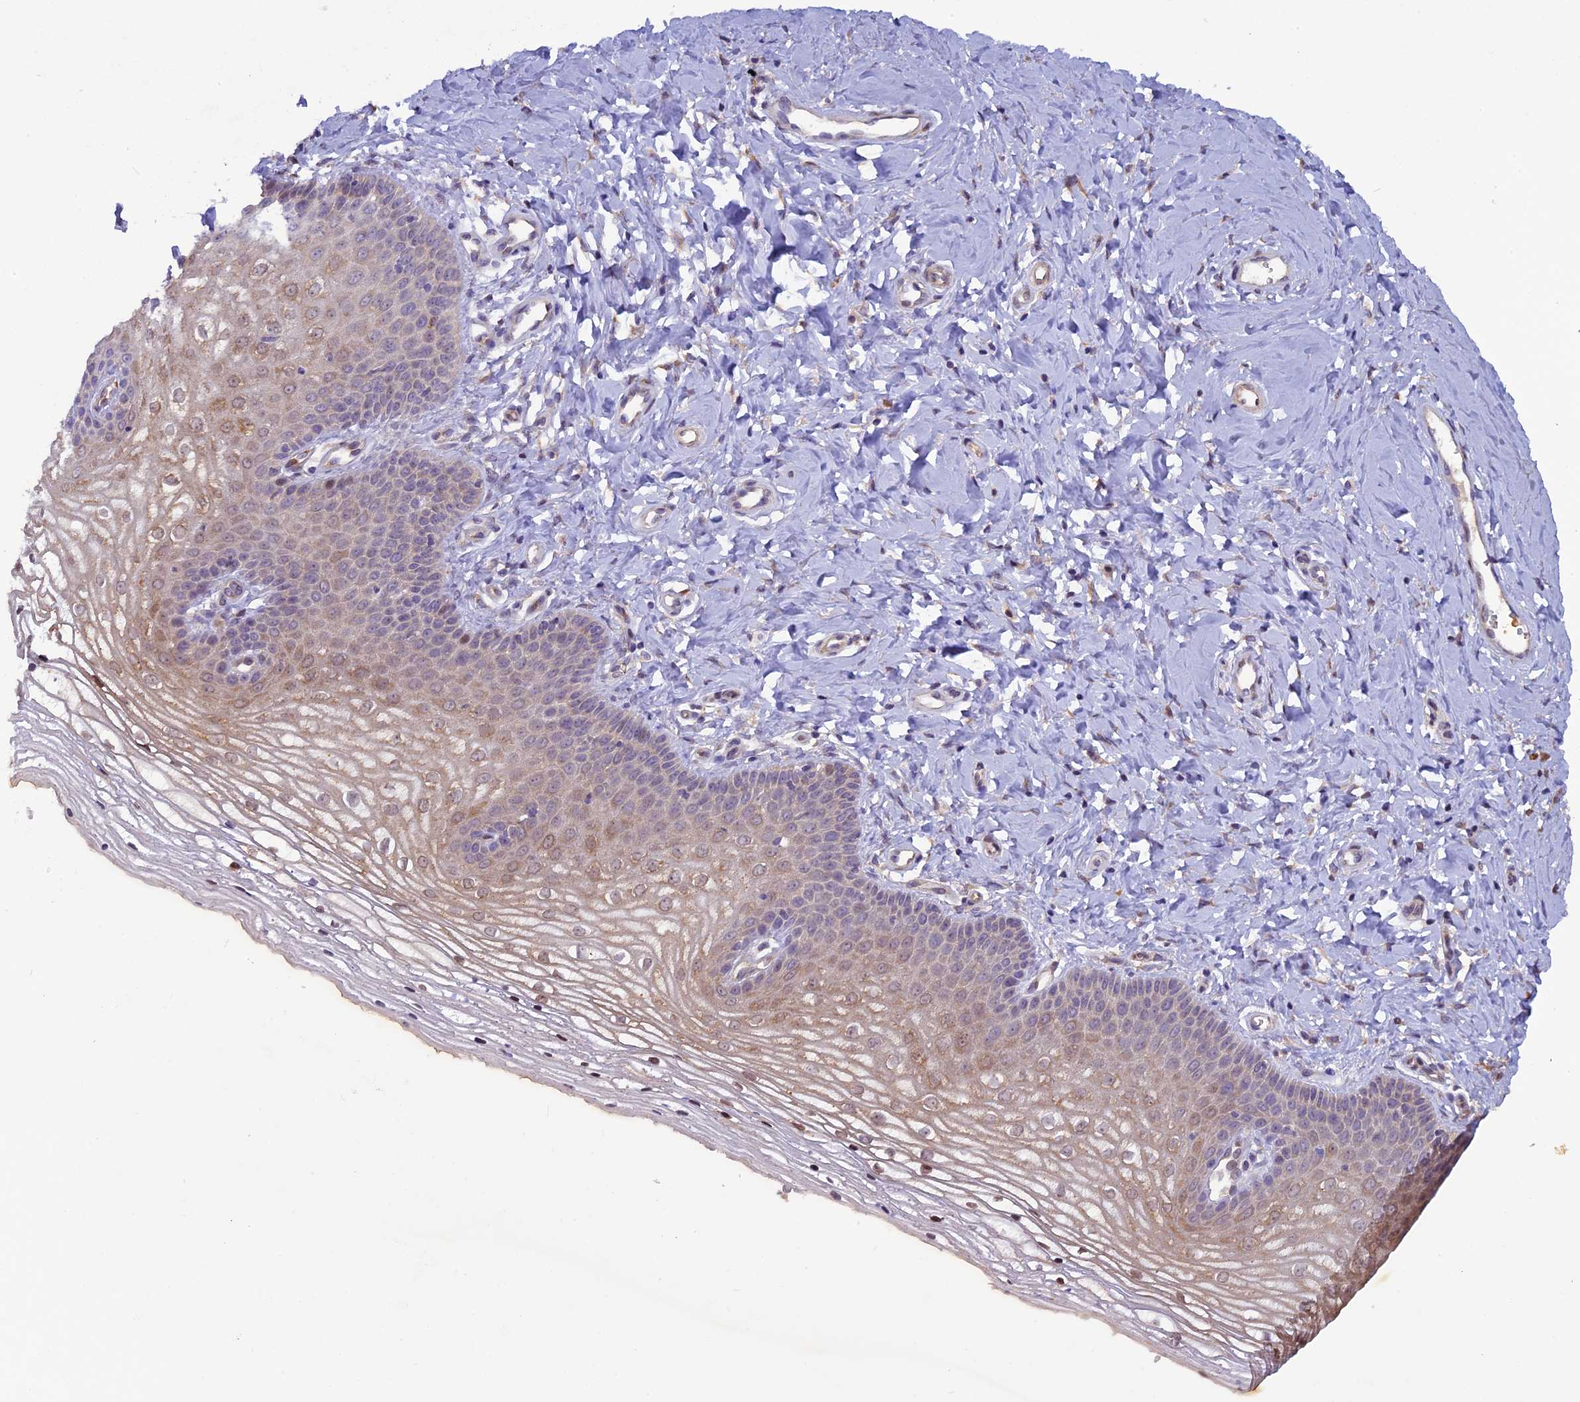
{"staining": {"intensity": "moderate", "quantity": "25%-75%", "location": "cytoplasmic/membranous"}, "tissue": "vagina", "cell_type": "Squamous epithelial cells", "image_type": "normal", "snomed": [{"axis": "morphology", "description": "Normal tissue, NOS"}, {"axis": "topography", "description": "Vagina"}], "caption": "Protein expression analysis of benign vagina demonstrates moderate cytoplasmic/membranous expression in approximately 25%-75% of squamous epithelial cells.", "gene": "CCDC9B", "patient": {"sex": "female", "age": 68}}